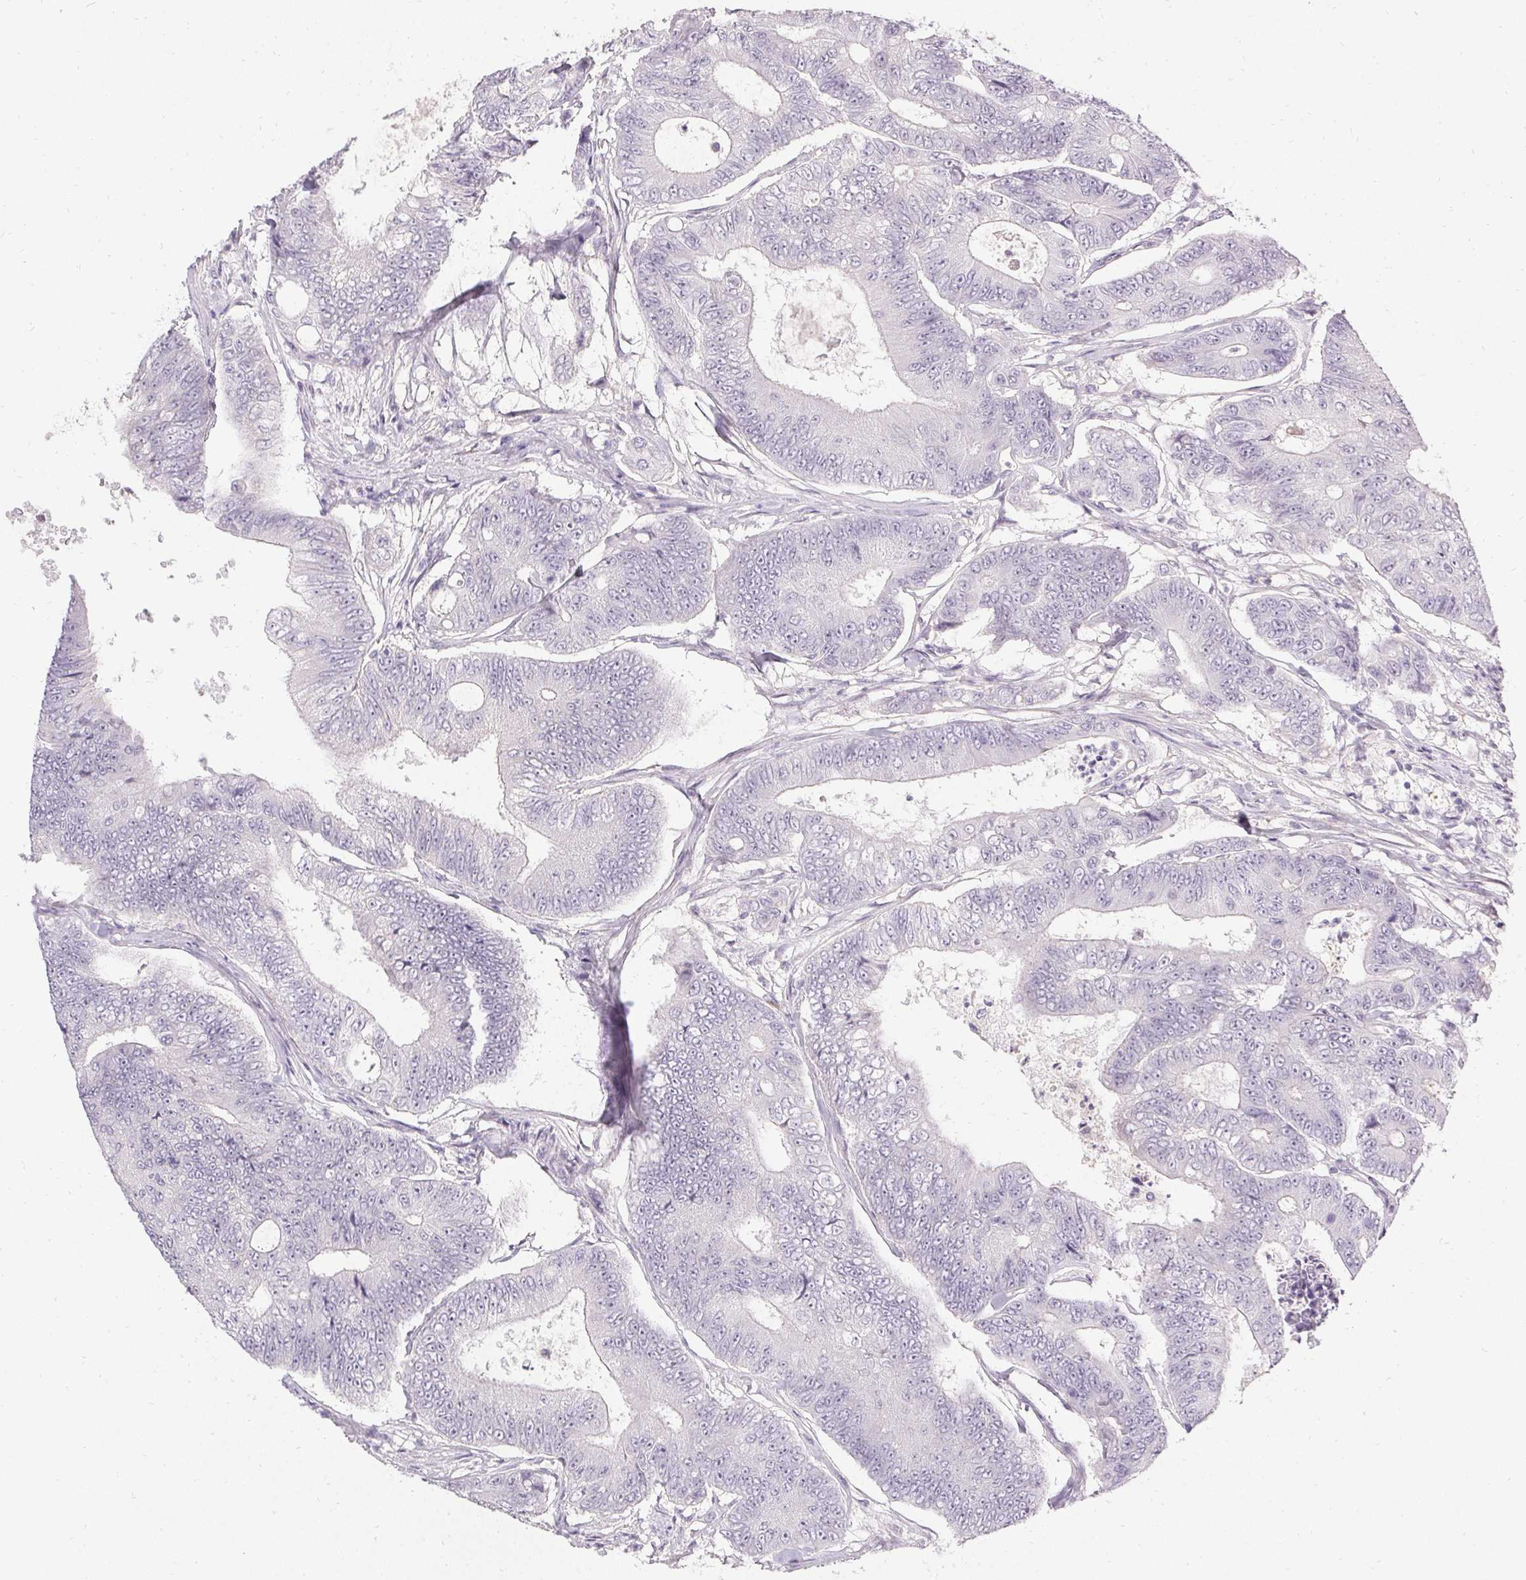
{"staining": {"intensity": "negative", "quantity": "none", "location": "none"}, "tissue": "colorectal cancer", "cell_type": "Tumor cells", "image_type": "cancer", "snomed": [{"axis": "morphology", "description": "Adenocarcinoma, NOS"}, {"axis": "topography", "description": "Colon"}], "caption": "An IHC image of adenocarcinoma (colorectal) is shown. There is no staining in tumor cells of adenocarcinoma (colorectal).", "gene": "PMEL", "patient": {"sex": "female", "age": 48}}